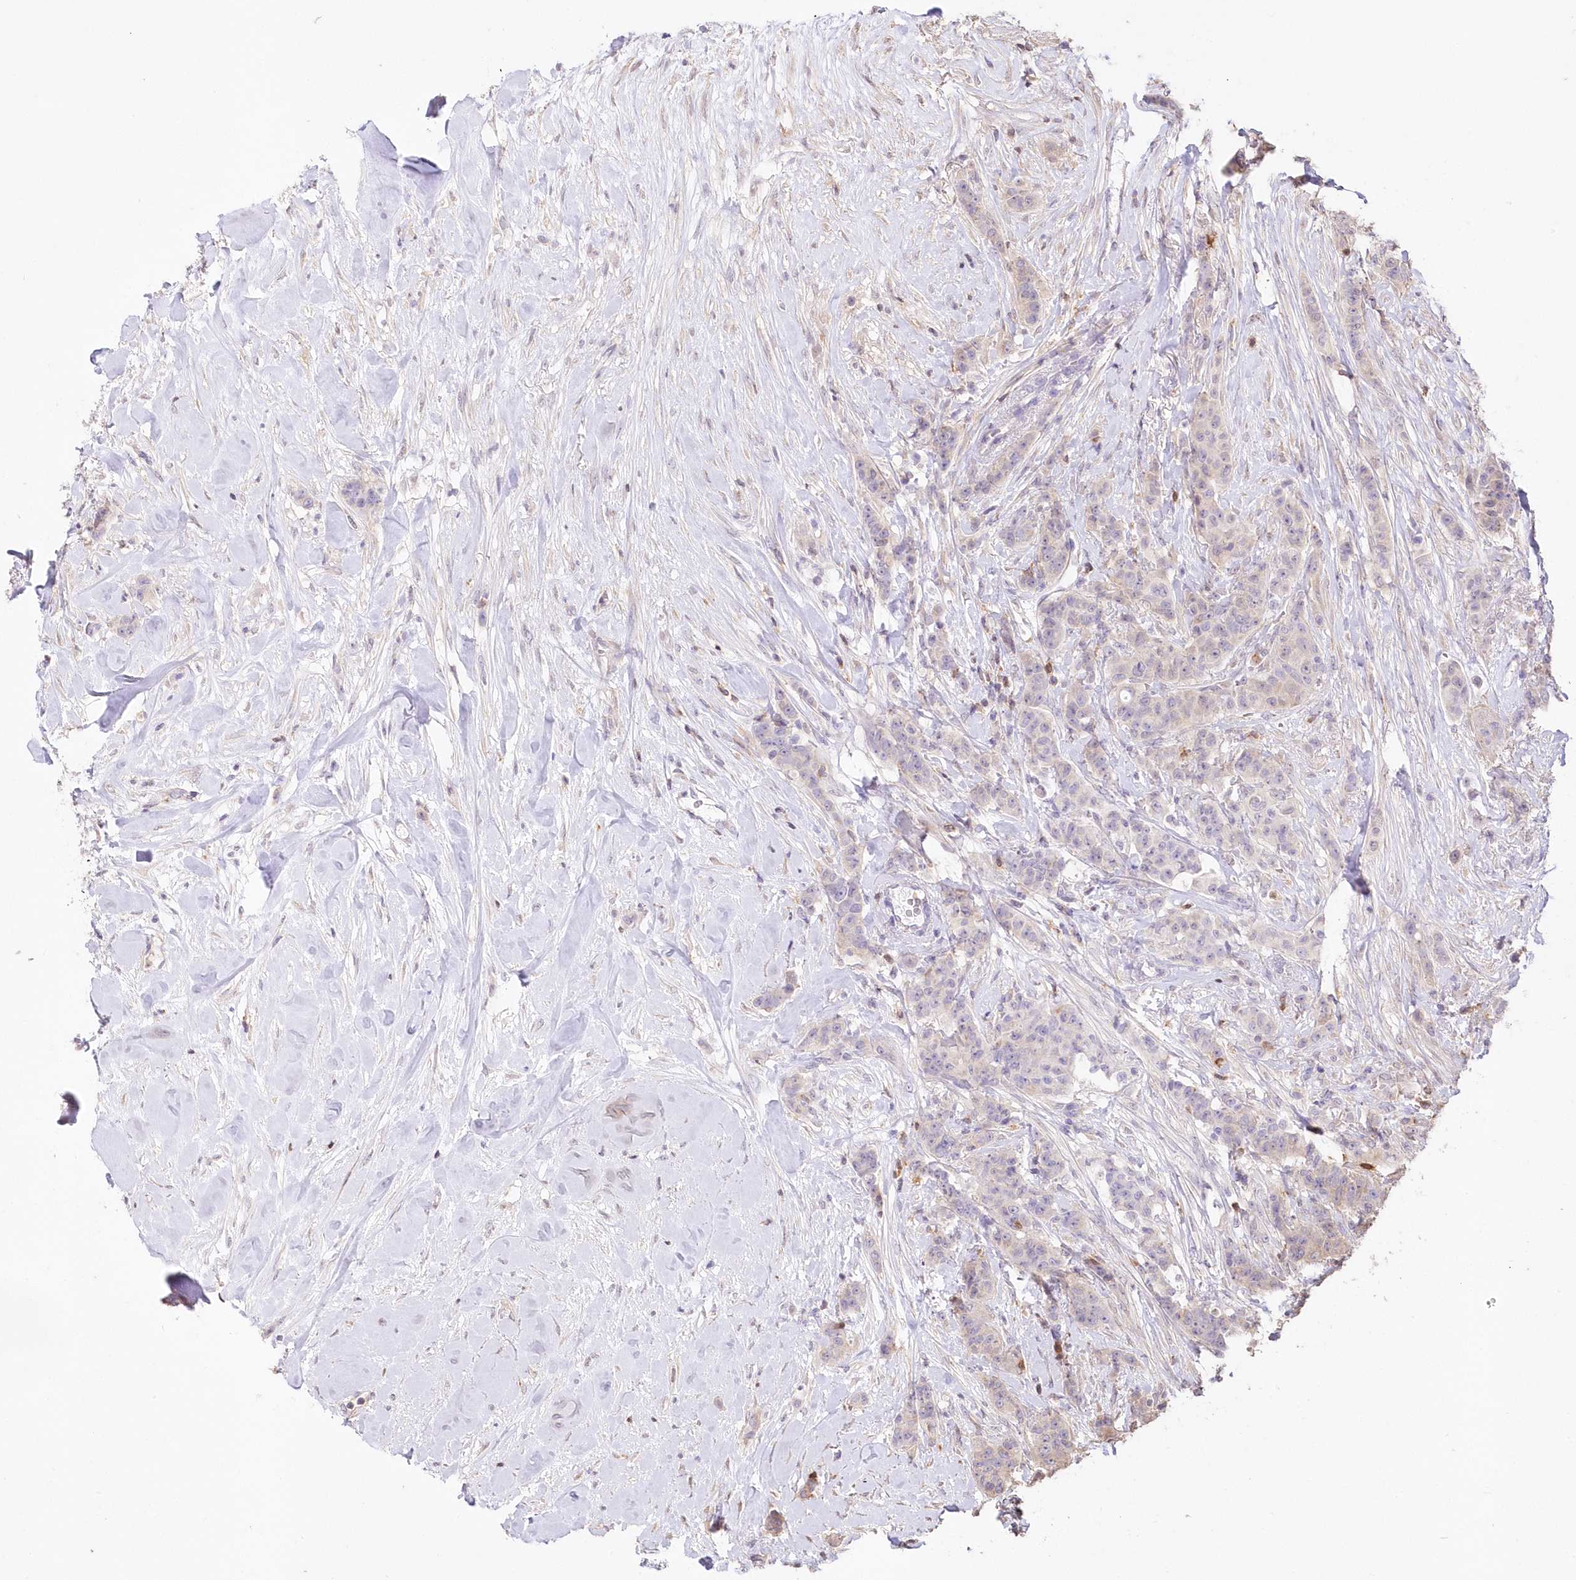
{"staining": {"intensity": "negative", "quantity": "none", "location": "none"}, "tissue": "breast cancer", "cell_type": "Tumor cells", "image_type": "cancer", "snomed": [{"axis": "morphology", "description": "Duct carcinoma"}, {"axis": "topography", "description": "Breast"}], "caption": "Image shows no protein positivity in tumor cells of infiltrating ductal carcinoma (breast) tissue.", "gene": "STK17B", "patient": {"sex": "female", "age": 40}}